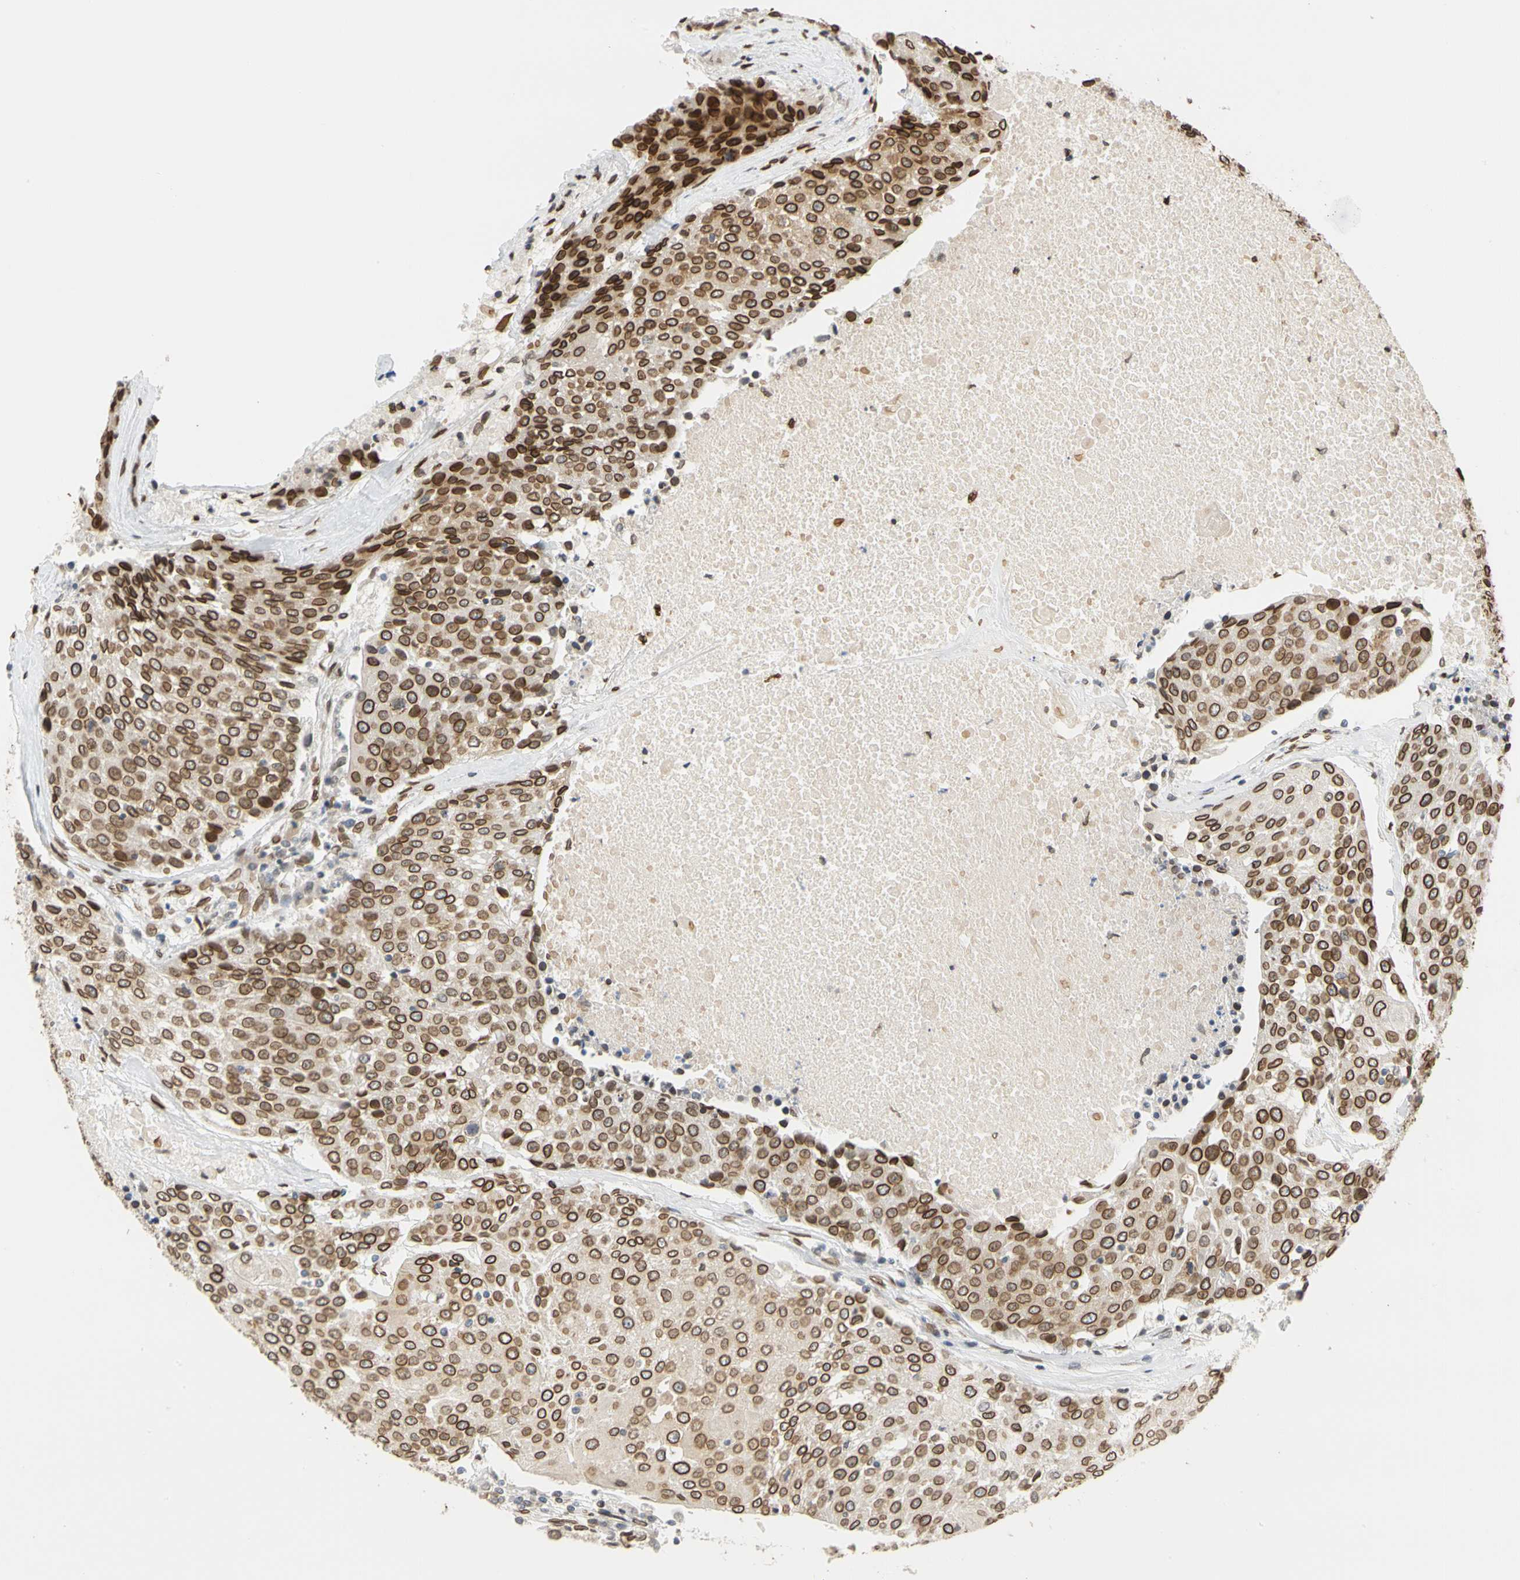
{"staining": {"intensity": "strong", "quantity": ">75%", "location": "cytoplasmic/membranous,nuclear"}, "tissue": "urothelial cancer", "cell_type": "Tumor cells", "image_type": "cancer", "snomed": [{"axis": "morphology", "description": "Urothelial carcinoma, High grade"}, {"axis": "topography", "description": "Urinary bladder"}], "caption": "Strong cytoplasmic/membranous and nuclear staining is present in about >75% of tumor cells in high-grade urothelial carcinoma.", "gene": "SUN1", "patient": {"sex": "female", "age": 85}}